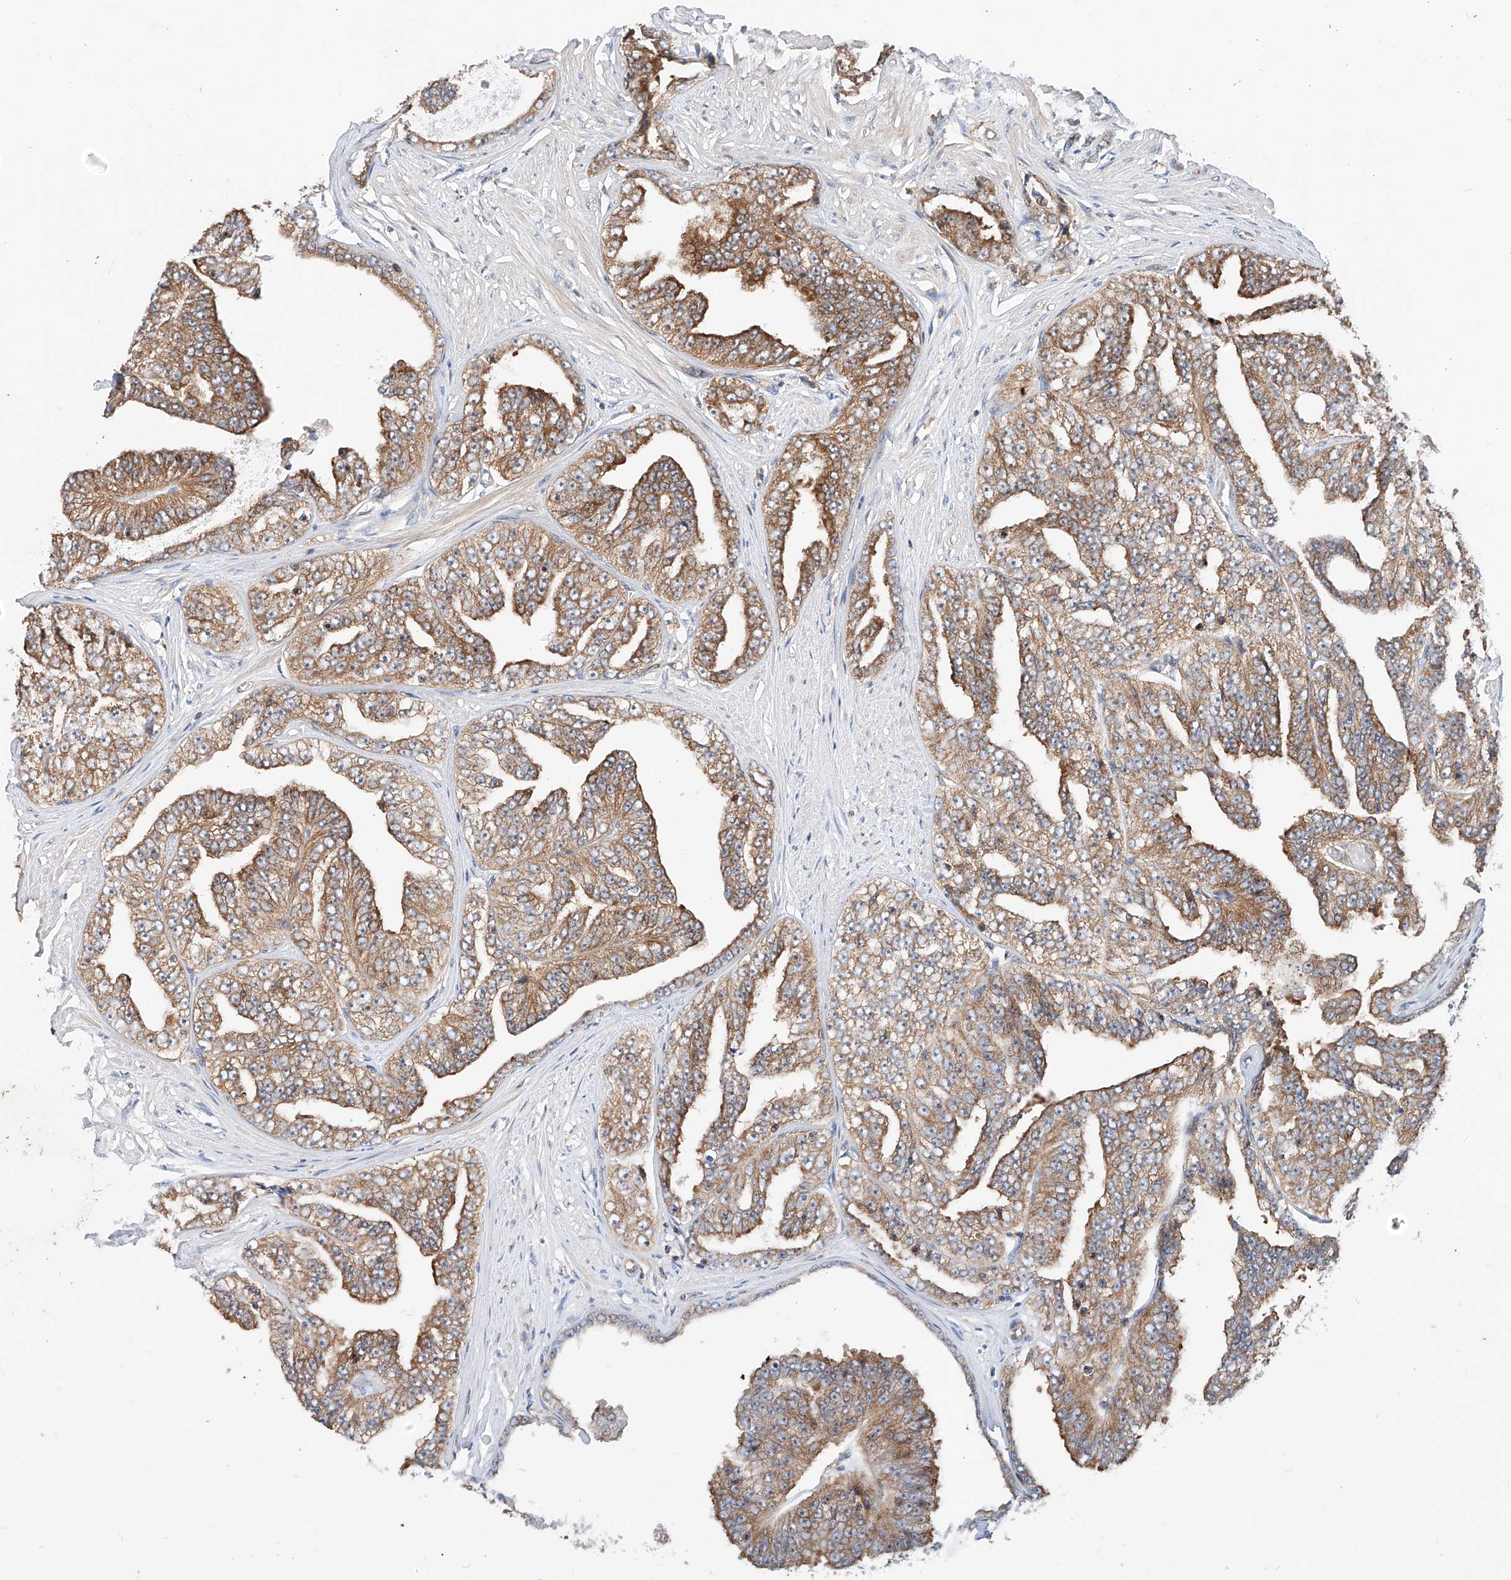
{"staining": {"intensity": "moderate", "quantity": ">75%", "location": "cytoplasmic/membranous"}, "tissue": "prostate cancer", "cell_type": "Tumor cells", "image_type": "cancer", "snomed": [{"axis": "morphology", "description": "Adenocarcinoma, High grade"}, {"axis": "topography", "description": "Prostate"}], "caption": "Prostate cancer stained for a protein (brown) reveals moderate cytoplasmic/membranous positive staining in about >75% of tumor cells.", "gene": "RUSC1", "patient": {"sex": "male", "age": 71}}